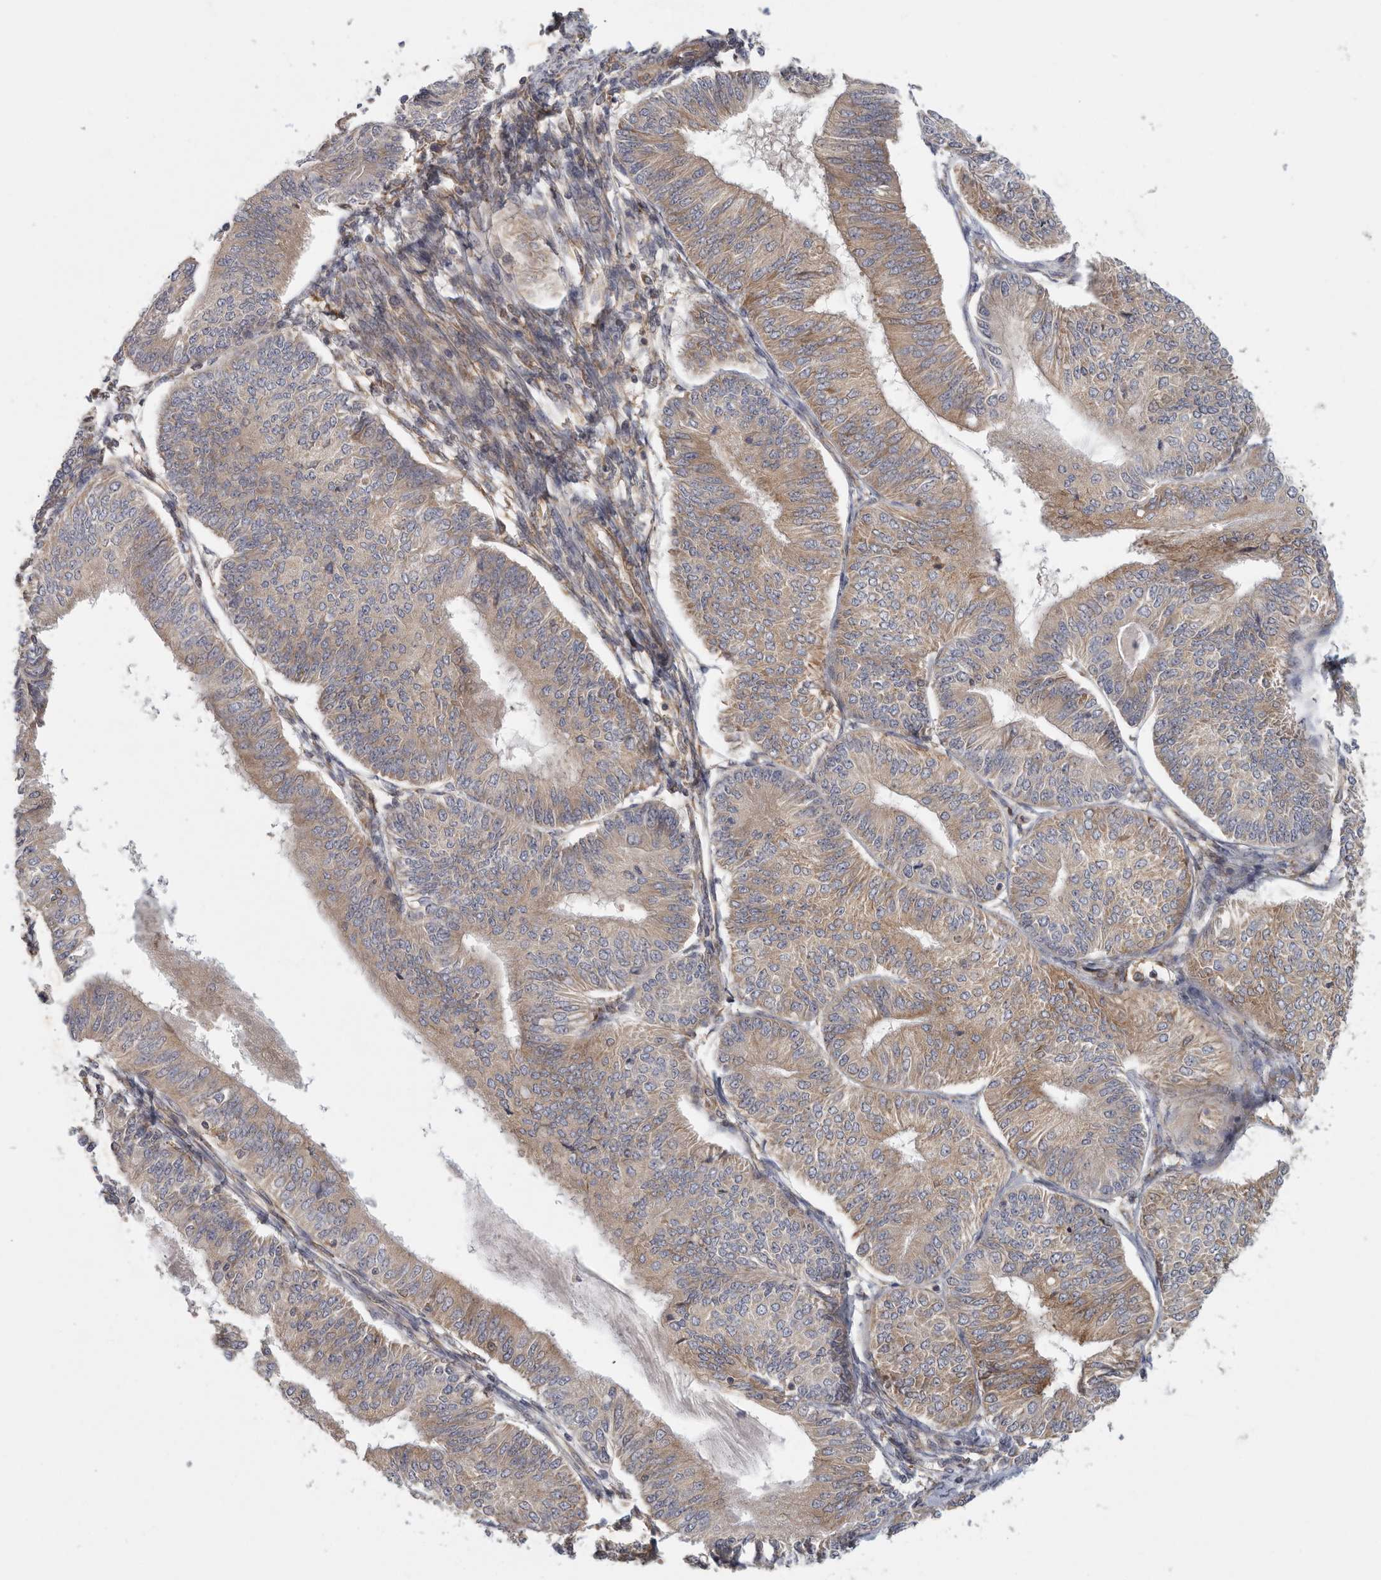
{"staining": {"intensity": "moderate", "quantity": "25%-75%", "location": "cytoplasmic/membranous"}, "tissue": "endometrial cancer", "cell_type": "Tumor cells", "image_type": "cancer", "snomed": [{"axis": "morphology", "description": "Adenocarcinoma, NOS"}, {"axis": "topography", "description": "Endometrium"}], "caption": "Tumor cells show medium levels of moderate cytoplasmic/membranous expression in about 25%-75% of cells in human endometrial adenocarcinoma.", "gene": "BCAP29", "patient": {"sex": "female", "age": 58}}